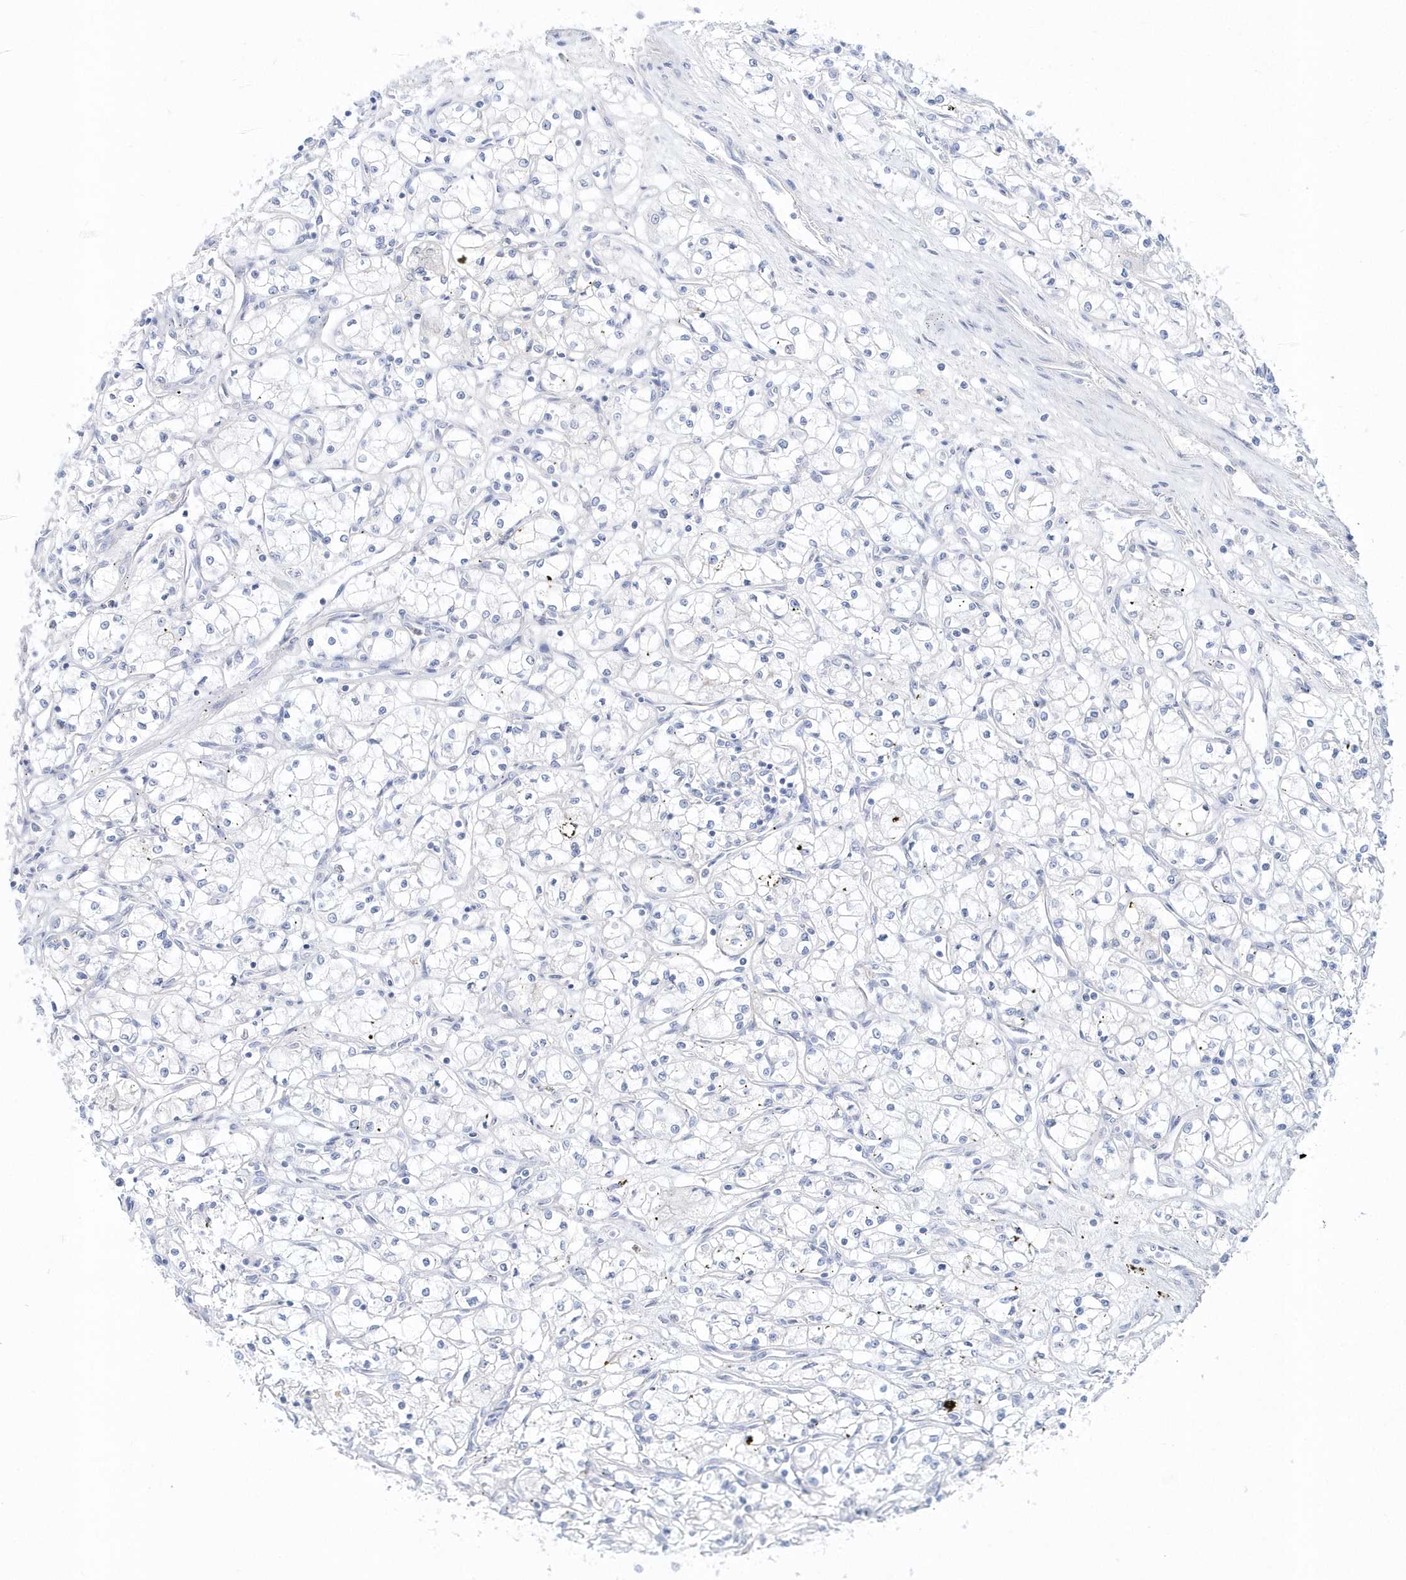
{"staining": {"intensity": "negative", "quantity": "none", "location": "none"}, "tissue": "renal cancer", "cell_type": "Tumor cells", "image_type": "cancer", "snomed": [{"axis": "morphology", "description": "Adenocarcinoma, NOS"}, {"axis": "topography", "description": "Kidney"}], "caption": "A histopathology image of renal cancer stained for a protein exhibits no brown staining in tumor cells.", "gene": "TMCO6", "patient": {"sex": "male", "age": 59}}